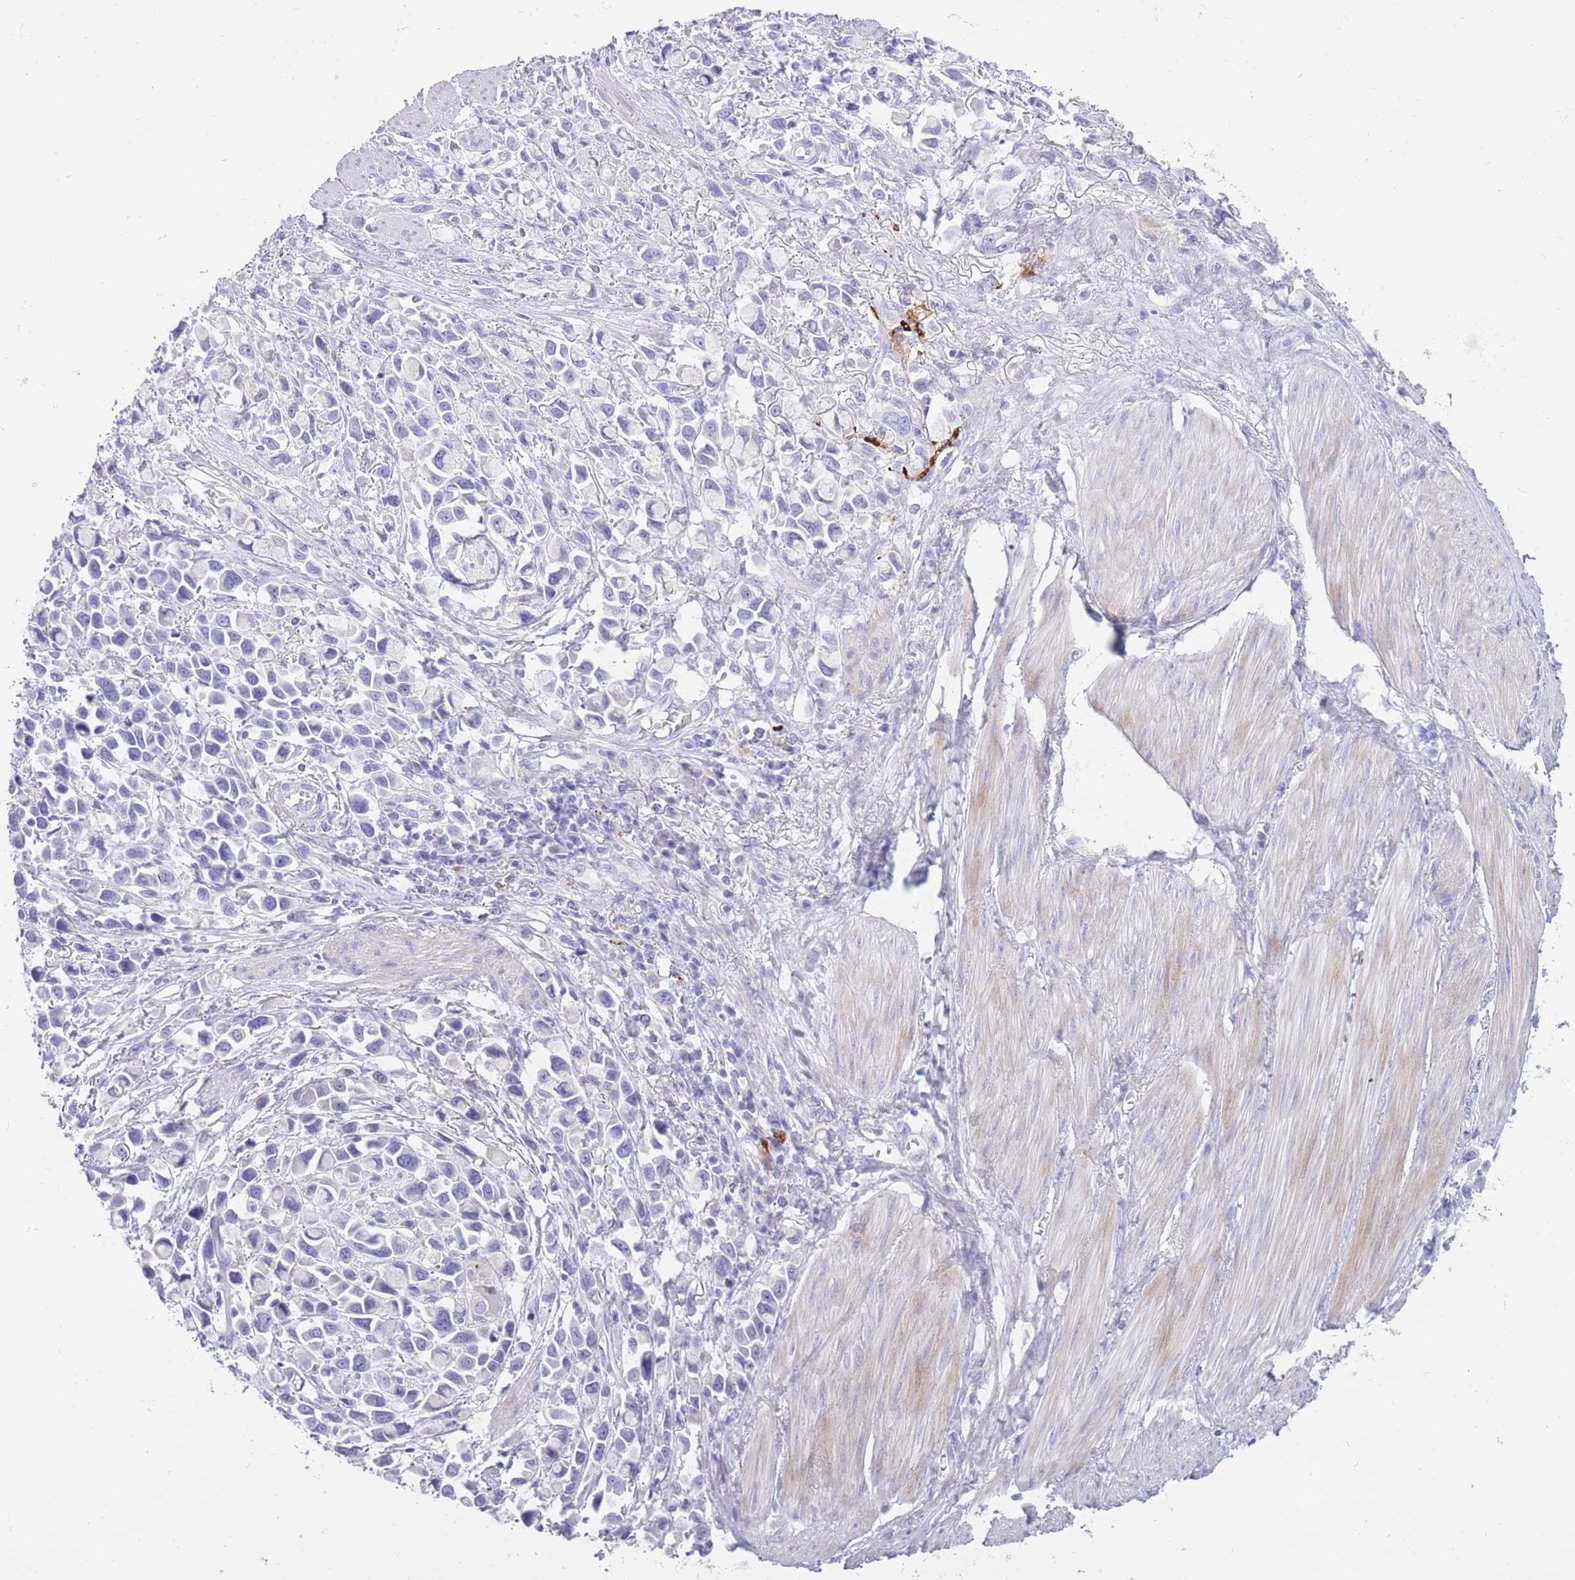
{"staining": {"intensity": "negative", "quantity": "none", "location": "none"}, "tissue": "stomach cancer", "cell_type": "Tumor cells", "image_type": "cancer", "snomed": [{"axis": "morphology", "description": "Adenocarcinoma, NOS"}, {"axis": "topography", "description": "Stomach"}], "caption": "This is a histopathology image of immunohistochemistry staining of adenocarcinoma (stomach), which shows no expression in tumor cells. Nuclei are stained in blue.", "gene": "QTRT1", "patient": {"sex": "female", "age": 81}}